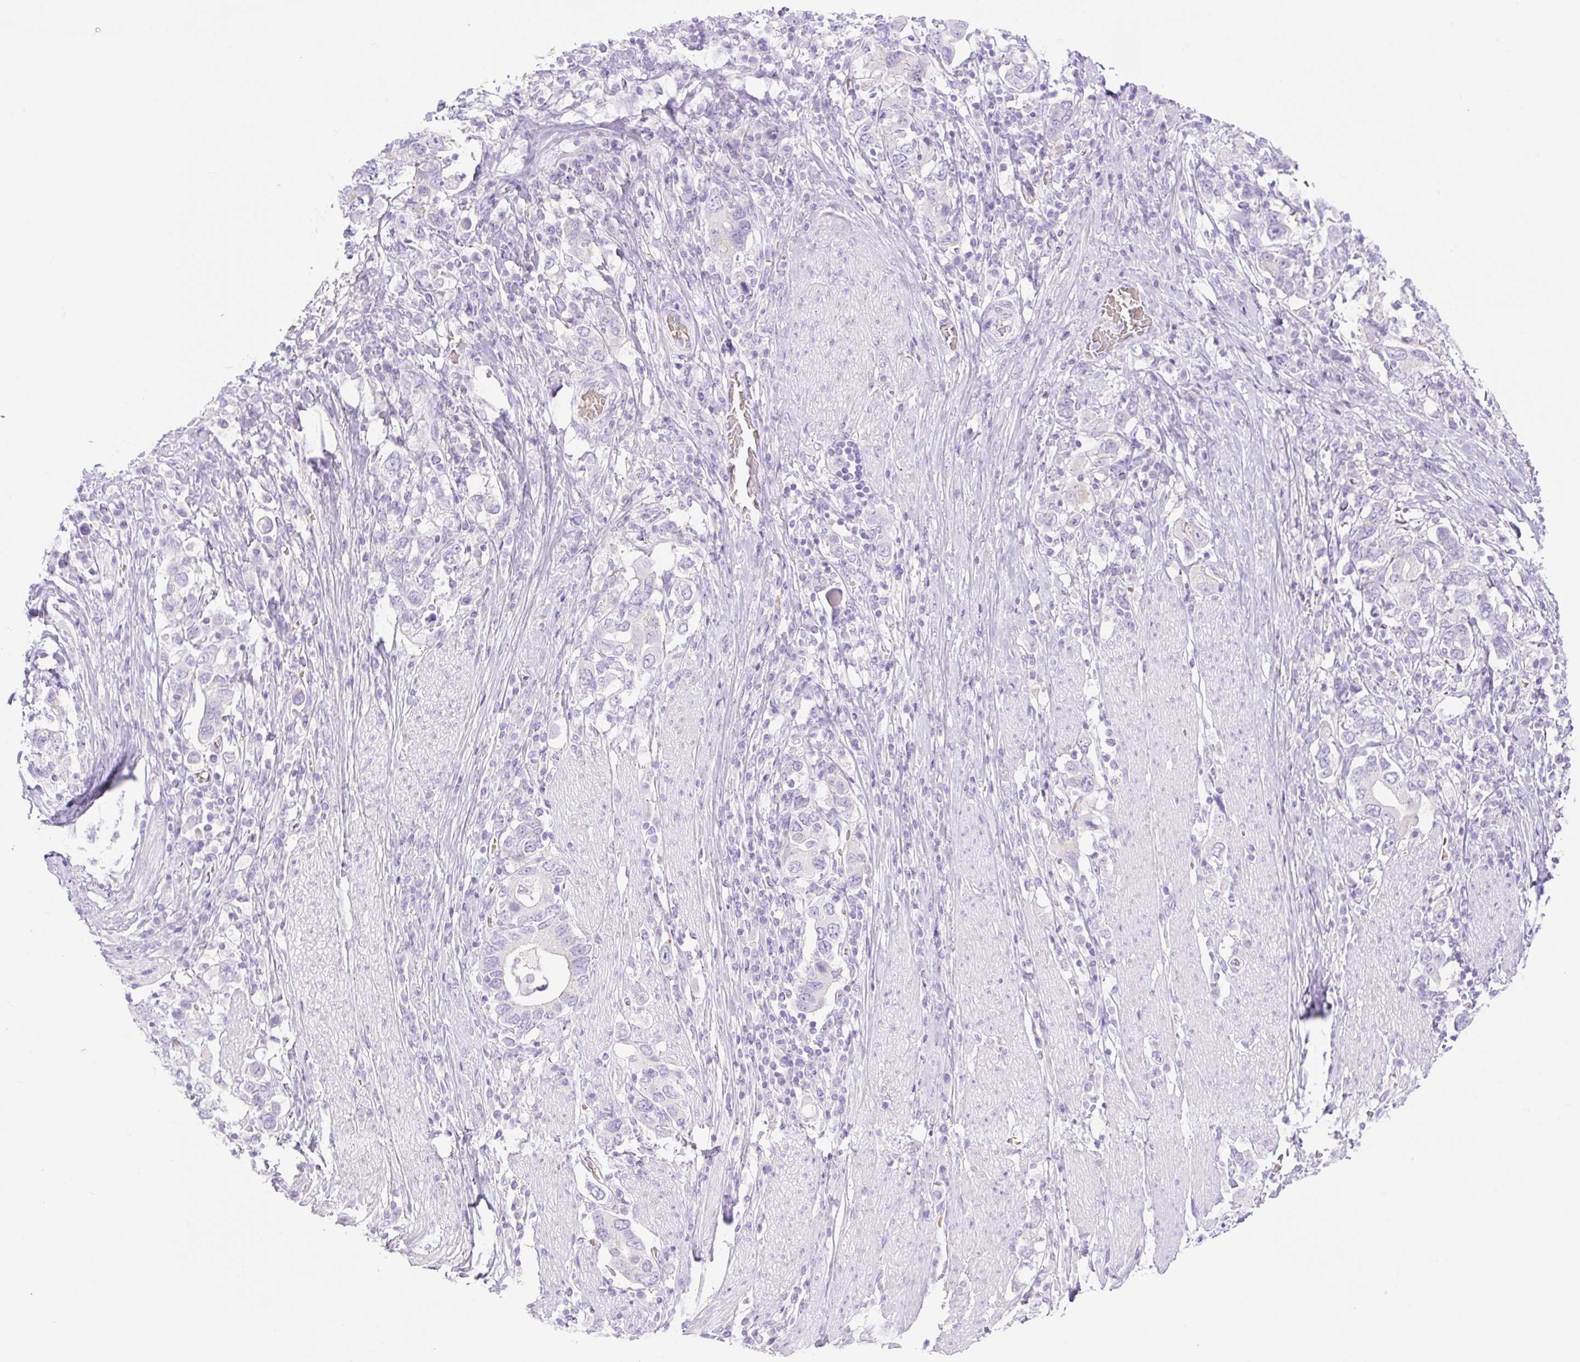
{"staining": {"intensity": "negative", "quantity": "none", "location": "none"}, "tissue": "stomach cancer", "cell_type": "Tumor cells", "image_type": "cancer", "snomed": [{"axis": "morphology", "description": "Adenocarcinoma, NOS"}, {"axis": "topography", "description": "Stomach, upper"}, {"axis": "topography", "description": "Stomach"}], "caption": "This is an immunohistochemistry (IHC) image of stomach cancer. There is no positivity in tumor cells.", "gene": "CDX1", "patient": {"sex": "male", "age": 62}}